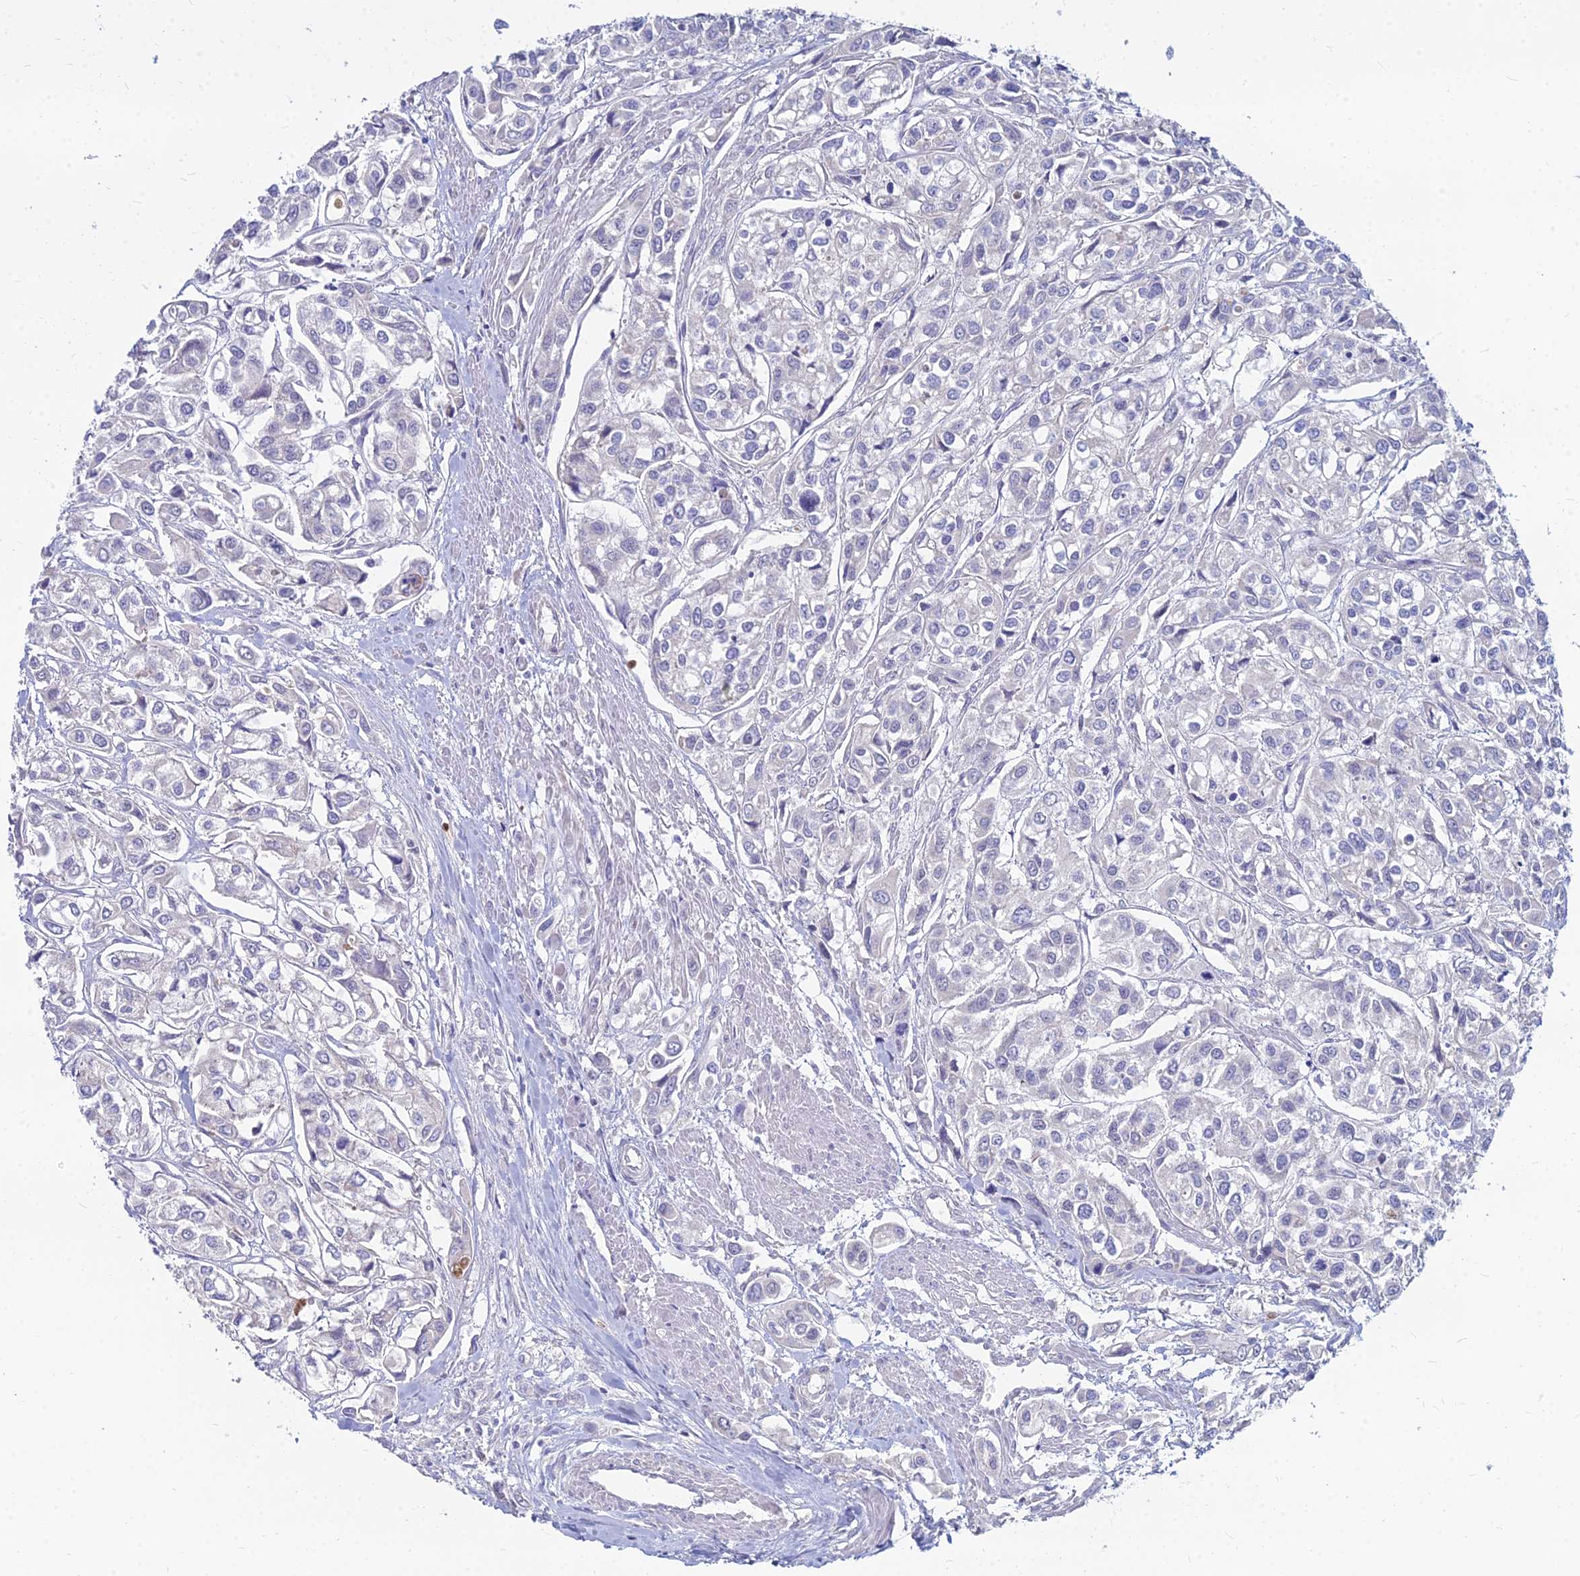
{"staining": {"intensity": "negative", "quantity": "none", "location": "none"}, "tissue": "urothelial cancer", "cell_type": "Tumor cells", "image_type": "cancer", "snomed": [{"axis": "morphology", "description": "Urothelial carcinoma, High grade"}, {"axis": "topography", "description": "Urinary bladder"}], "caption": "High magnification brightfield microscopy of urothelial cancer stained with DAB (3,3'-diaminobenzidine) (brown) and counterstained with hematoxylin (blue): tumor cells show no significant positivity. (DAB (3,3'-diaminobenzidine) immunohistochemistry (IHC) with hematoxylin counter stain).", "gene": "GOLGA6D", "patient": {"sex": "male", "age": 67}}